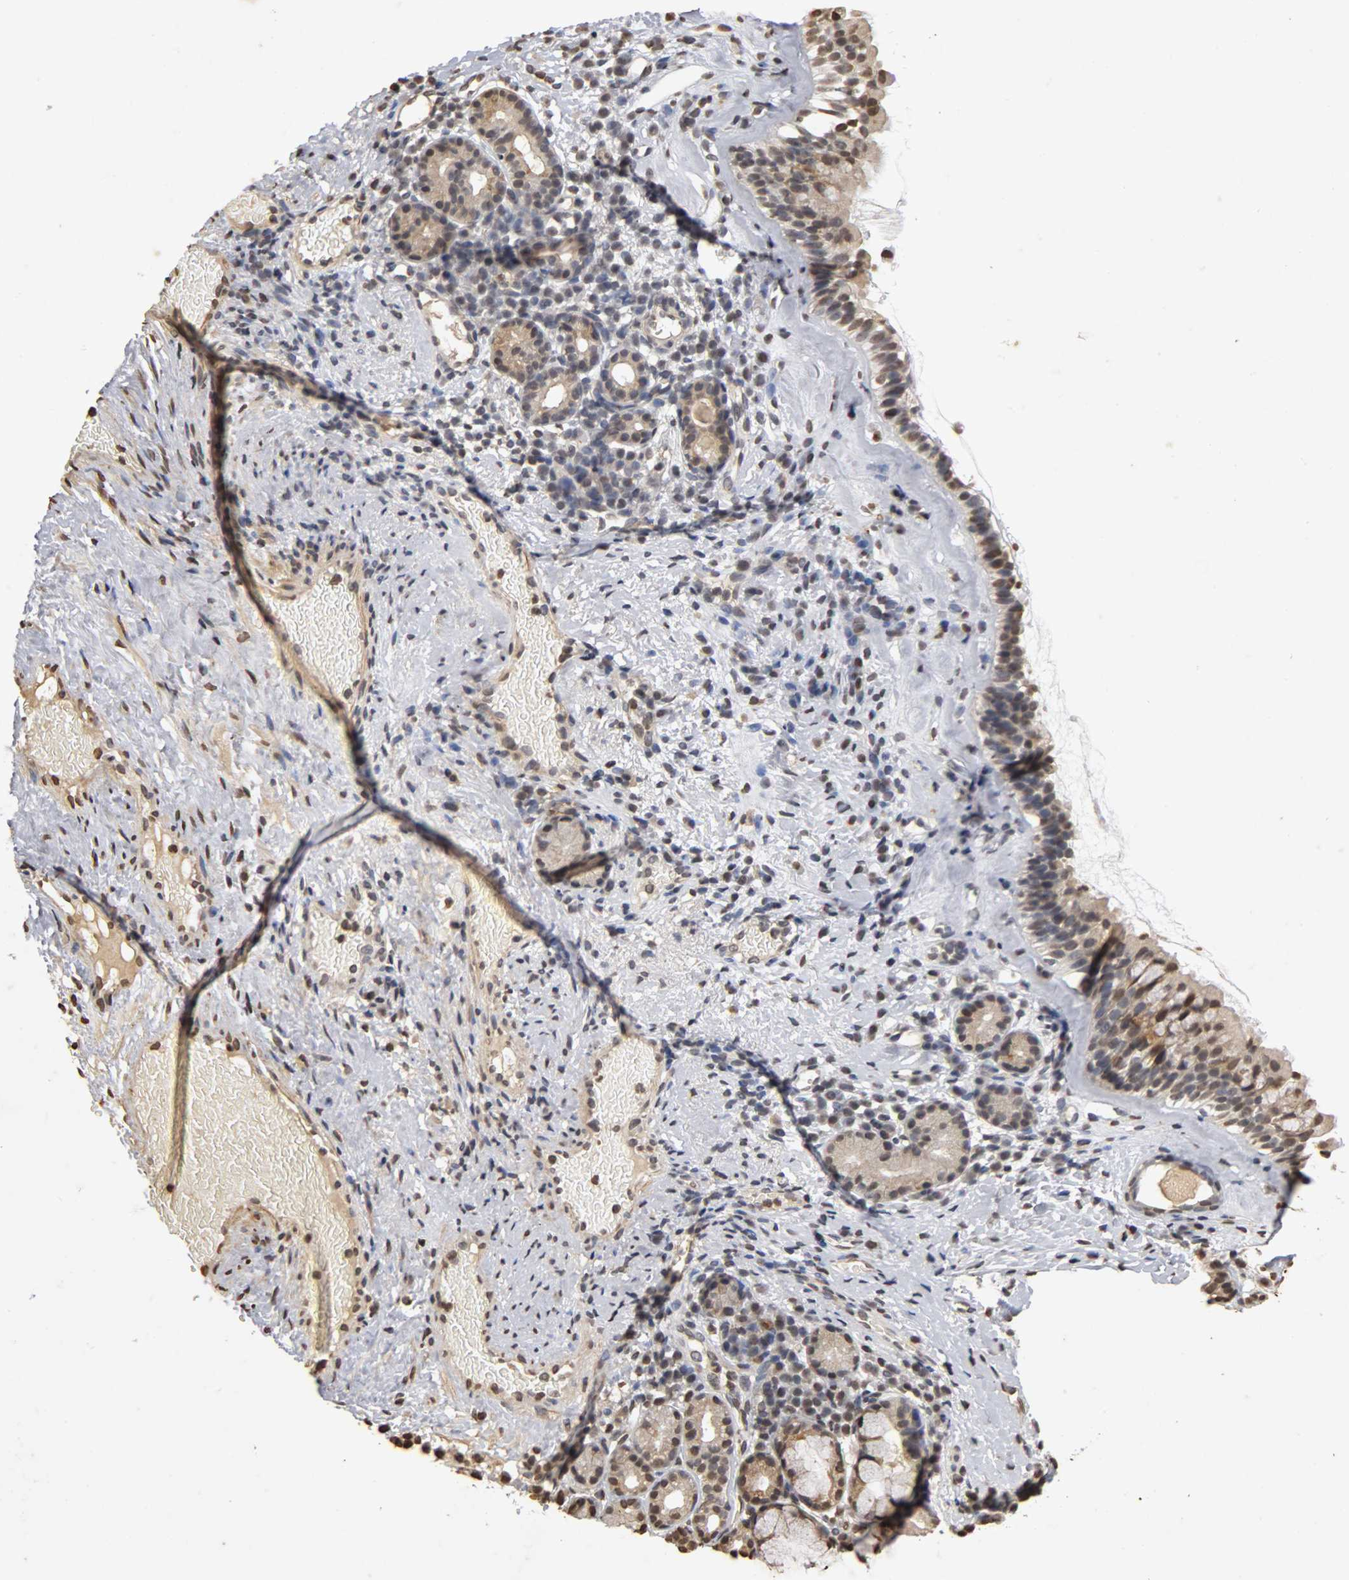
{"staining": {"intensity": "moderate", "quantity": "25%-75%", "location": "nuclear"}, "tissue": "nasopharynx", "cell_type": "Respiratory epithelial cells", "image_type": "normal", "snomed": [{"axis": "morphology", "description": "Normal tissue, NOS"}, {"axis": "morphology", "description": "Inflammation, NOS"}, {"axis": "topography", "description": "Nasopharynx"}], "caption": "Brown immunohistochemical staining in normal human nasopharynx displays moderate nuclear positivity in about 25%-75% of respiratory epithelial cells.", "gene": "ERCC2", "patient": {"sex": "female", "age": 55}}